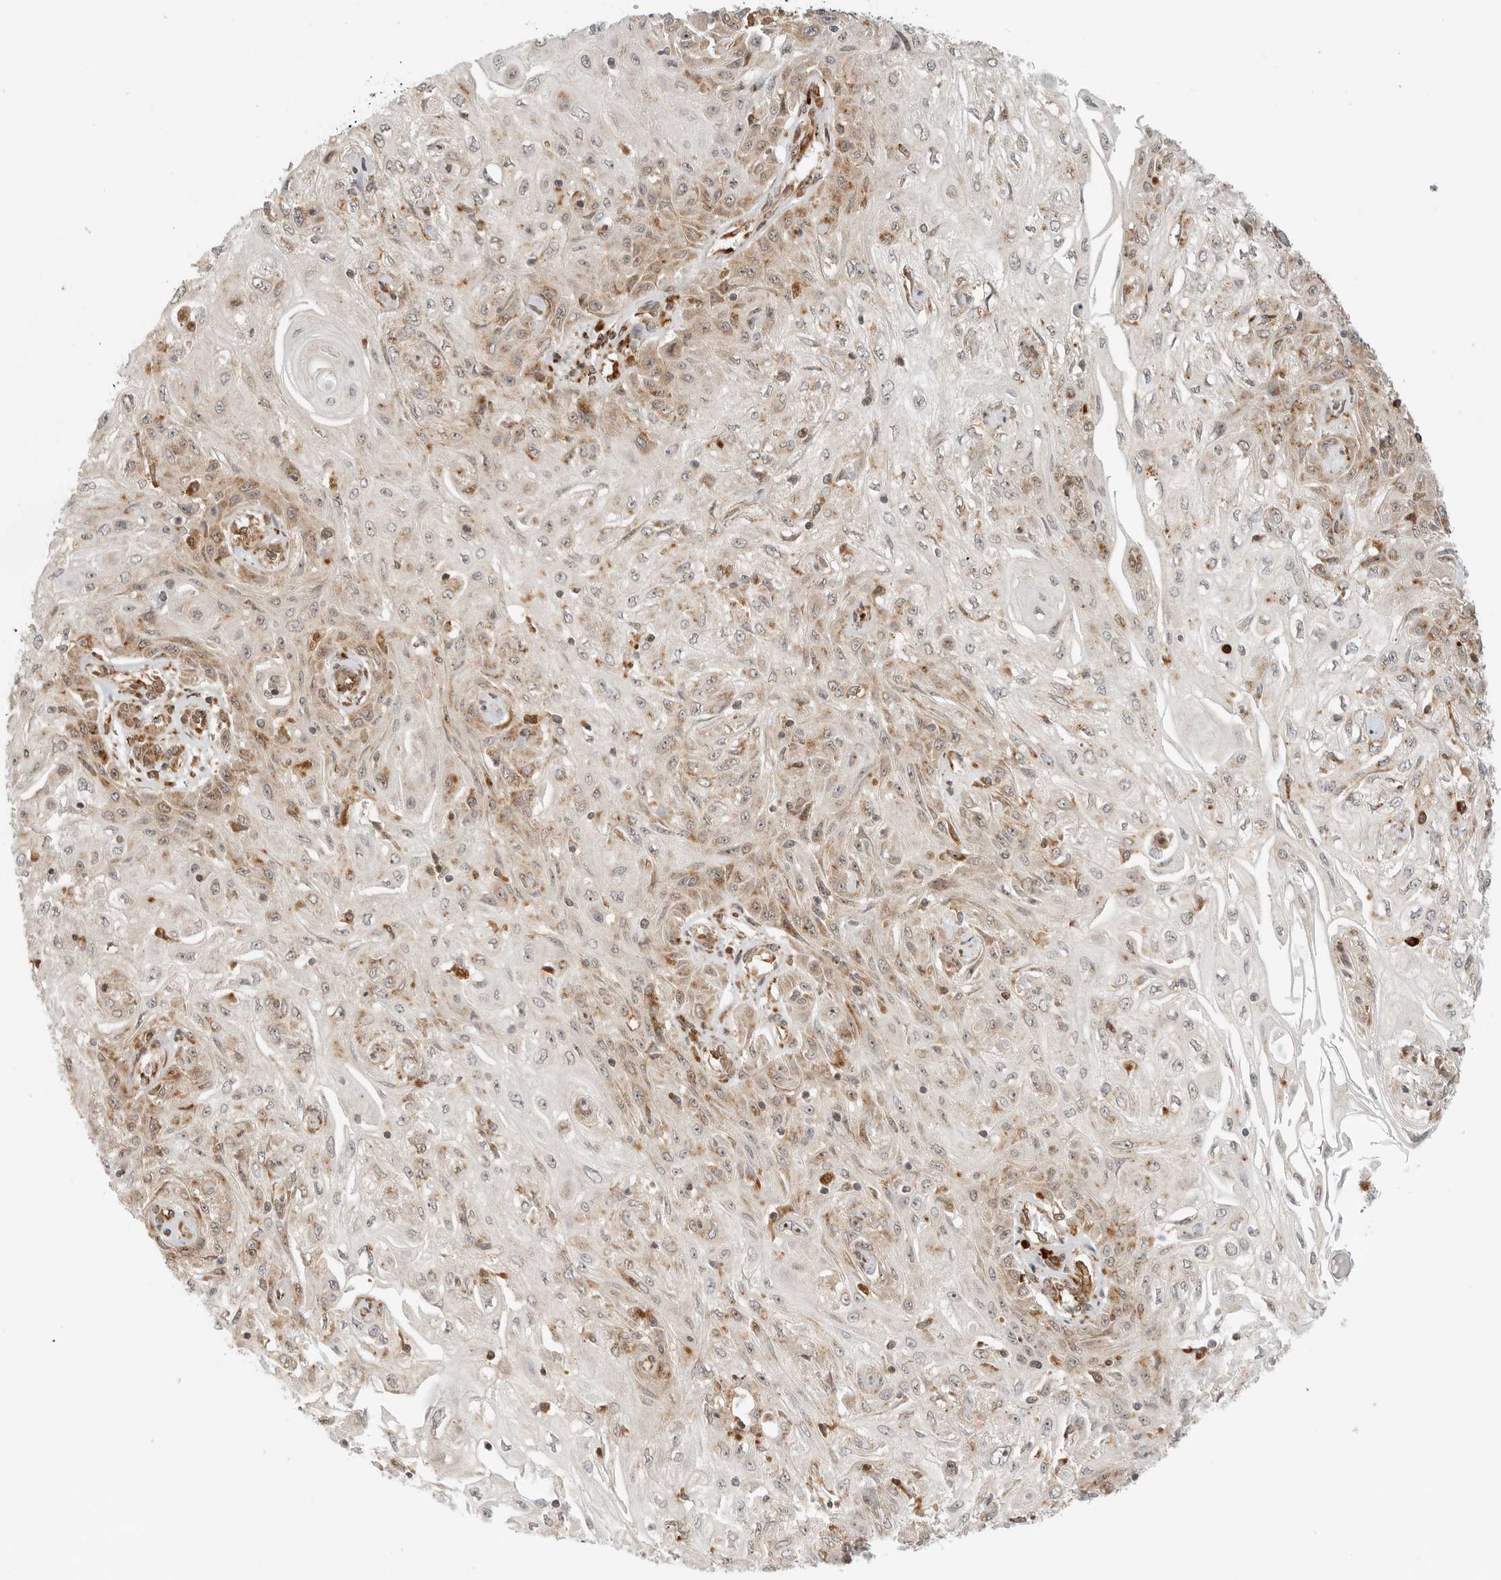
{"staining": {"intensity": "moderate", "quantity": "25%-75%", "location": "cytoplasmic/membranous"}, "tissue": "skin cancer", "cell_type": "Tumor cells", "image_type": "cancer", "snomed": [{"axis": "morphology", "description": "Squamous cell carcinoma, NOS"}, {"axis": "morphology", "description": "Squamous cell carcinoma, metastatic, NOS"}, {"axis": "topography", "description": "Skin"}, {"axis": "topography", "description": "Lymph node"}], "caption": "This micrograph displays immunohistochemistry (IHC) staining of skin cancer, with medium moderate cytoplasmic/membranous staining in approximately 25%-75% of tumor cells.", "gene": "IDUA", "patient": {"sex": "male", "age": 75}}